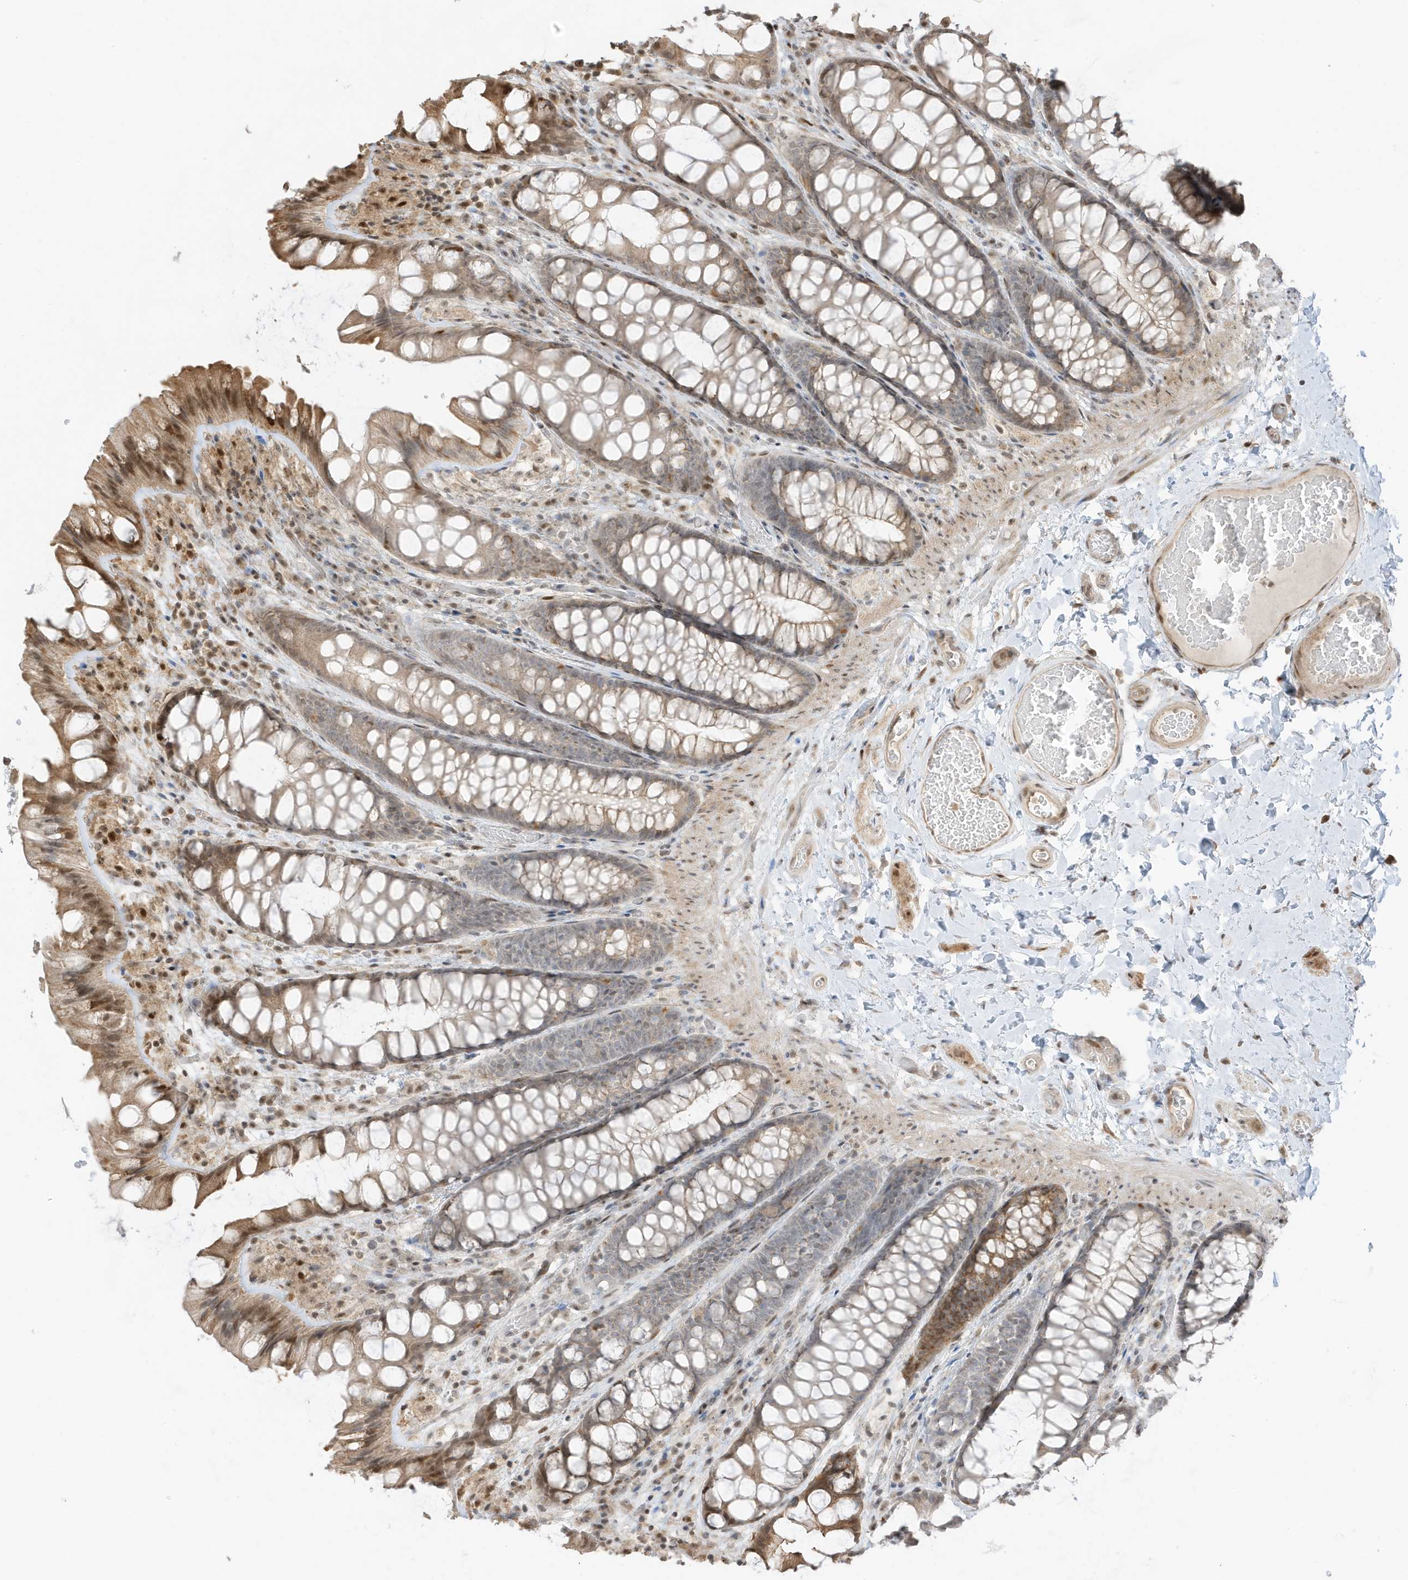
{"staining": {"intensity": "moderate", "quantity": ">75%", "location": "cytoplasmic/membranous,nuclear"}, "tissue": "colon", "cell_type": "Endothelial cells", "image_type": "normal", "snomed": [{"axis": "morphology", "description": "Normal tissue, NOS"}, {"axis": "topography", "description": "Colon"}], "caption": "Colon stained for a protein (brown) displays moderate cytoplasmic/membranous,nuclear positive positivity in about >75% of endothelial cells.", "gene": "ZBTB41", "patient": {"sex": "male", "age": 47}}